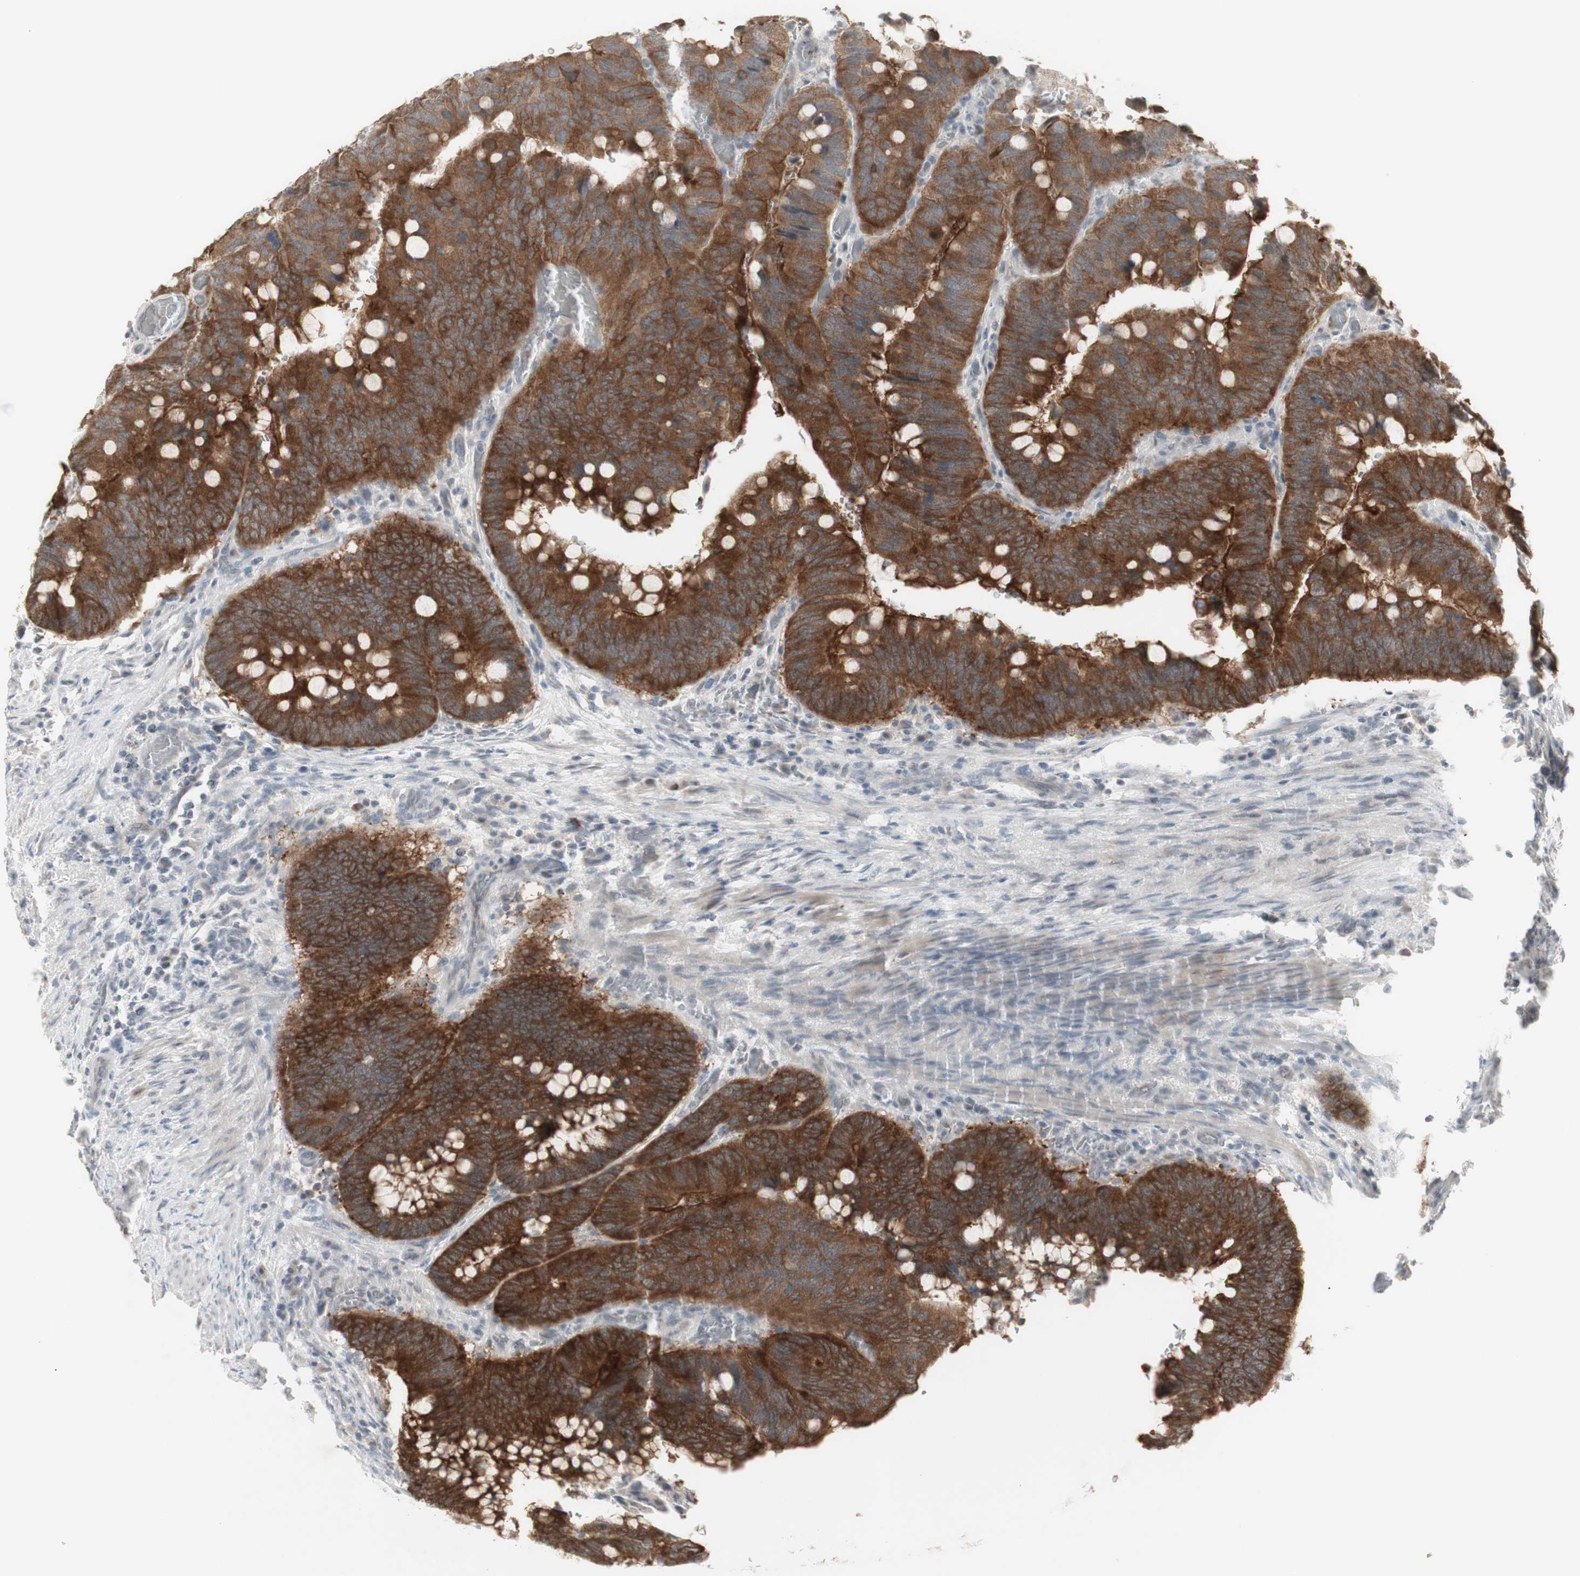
{"staining": {"intensity": "strong", "quantity": ">75%", "location": "cytoplasmic/membranous"}, "tissue": "colorectal cancer", "cell_type": "Tumor cells", "image_type": "cancer", "snomed": [{"axis": "morphology", "description": "Normal tissue, NOS"}, {"axis": "morphology", "description": "Adenocarcinoma, NOS"}, {"axis": "topography", "description": "Rectum"}, {"axis": "topography", "description": "Peripheral nerve tissue"}], "caption": "Protein staining exhibits strong cytoplasmic/membranous staining in approximately >75% of tumor cells in adenocarcinoma (colorectal). (DAB (3,3'-diaminobenzidine) IHC, brown staining for protein, blue staining for nuclei).", "gene": "C1orf116", "patient": {"sex": "male", "age": 92}}